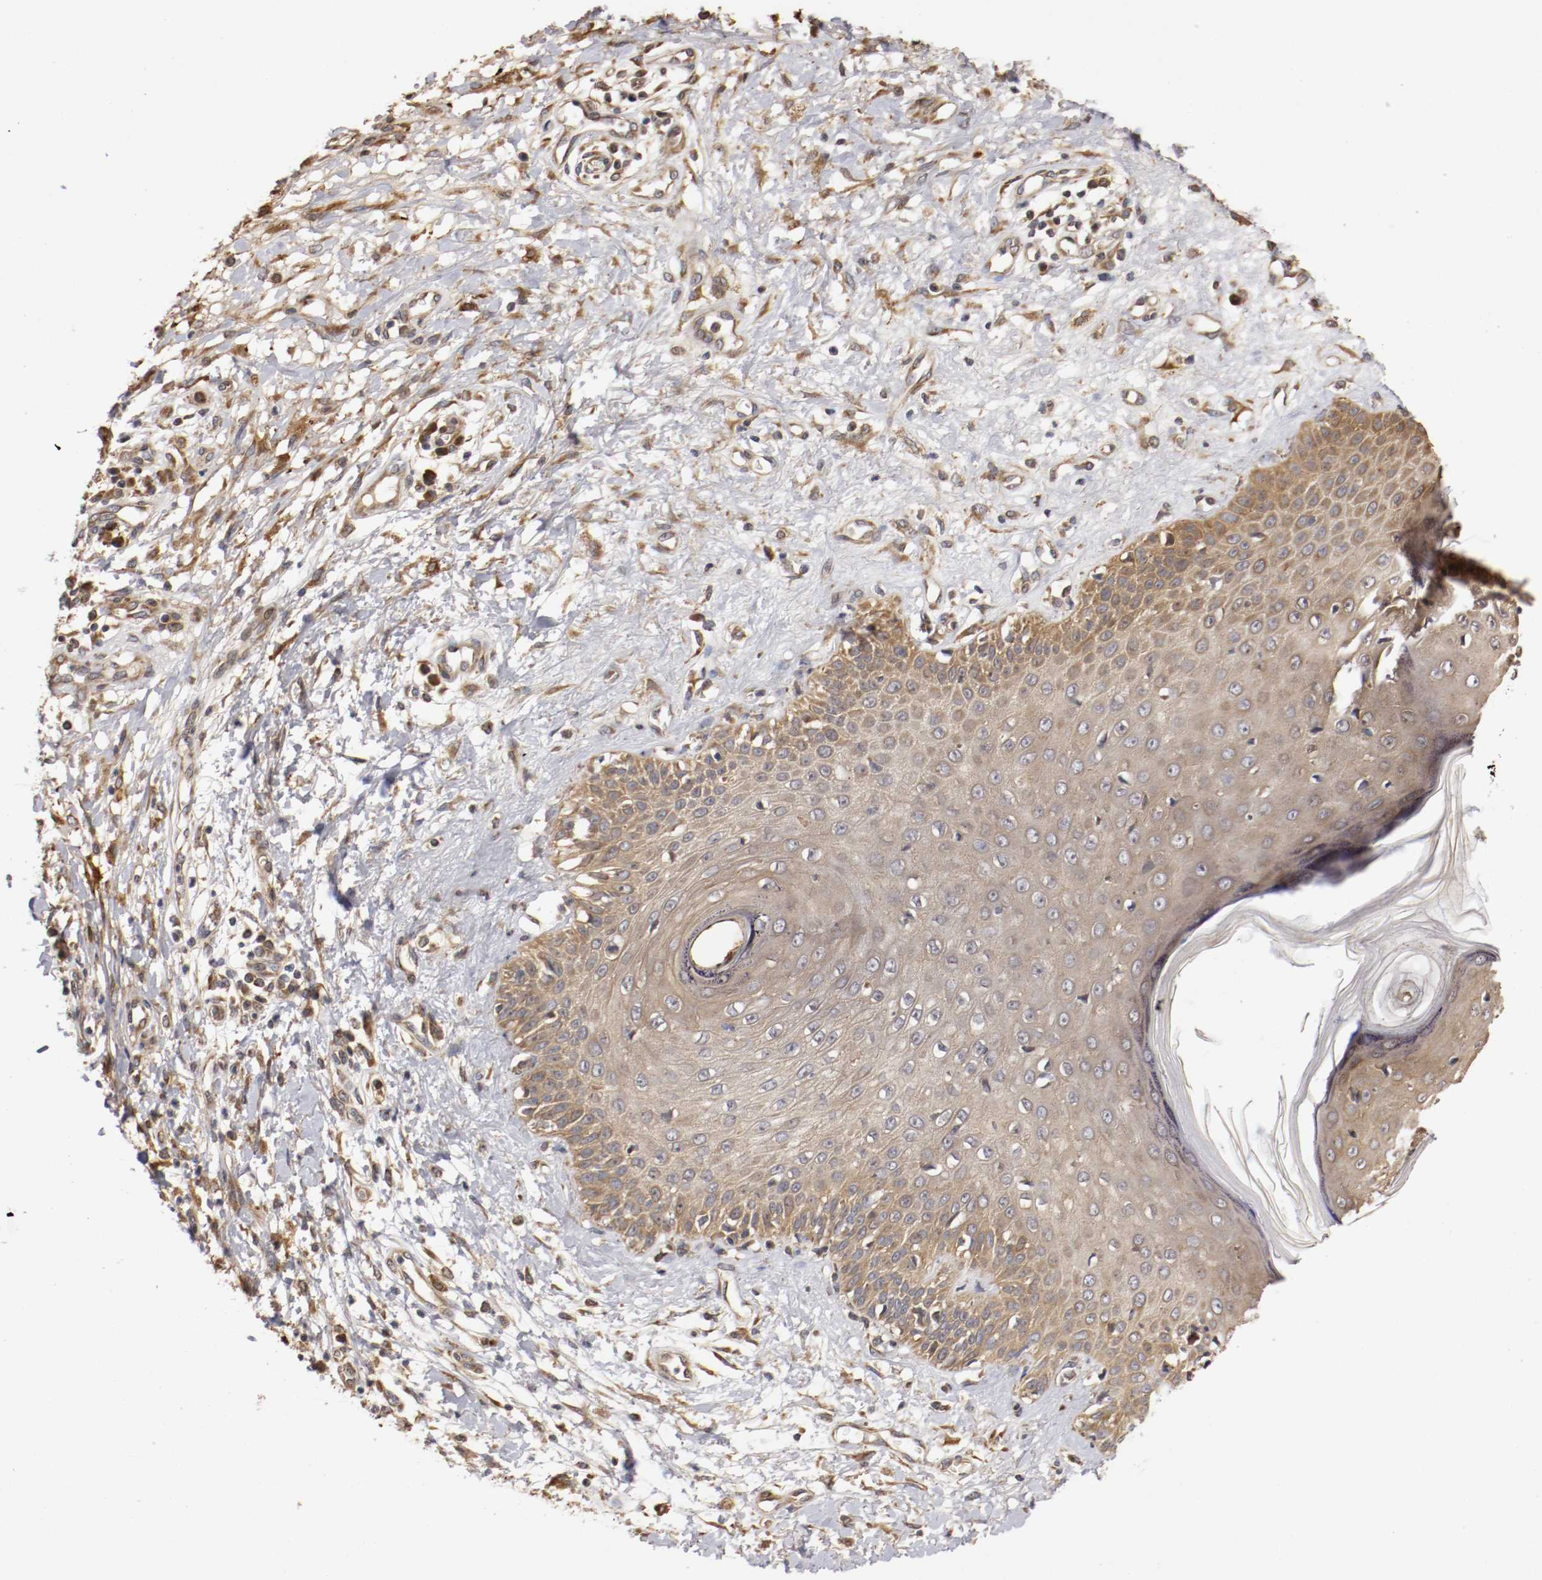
{"staining": {"intensity": "moderate", "quantity": ">75%", "location": "cytoplasmic/membranous"}, "tissue": "skin cancer", "cell_type": "Tumor cells", "image_type": "cancer", "snomed": [{"axis": "morphology", "description": "Squamous cell carcinoma, NOS"}, {"axis": "topography", "description": "Skin"}], "caption": "Immunohistochemistry photomicrograph of neoplastic tissue: human squamous cell carcinoma (skin) stained using immunohistochemistry shows medium levels of moderate protein expression localized specifically in the cytoplasmic/membranous of tumor cells, appearing as a cytoplasmic/membranous brown color.", "gene": "VEZT", "patient": {"sex": "female", "age": 78}}